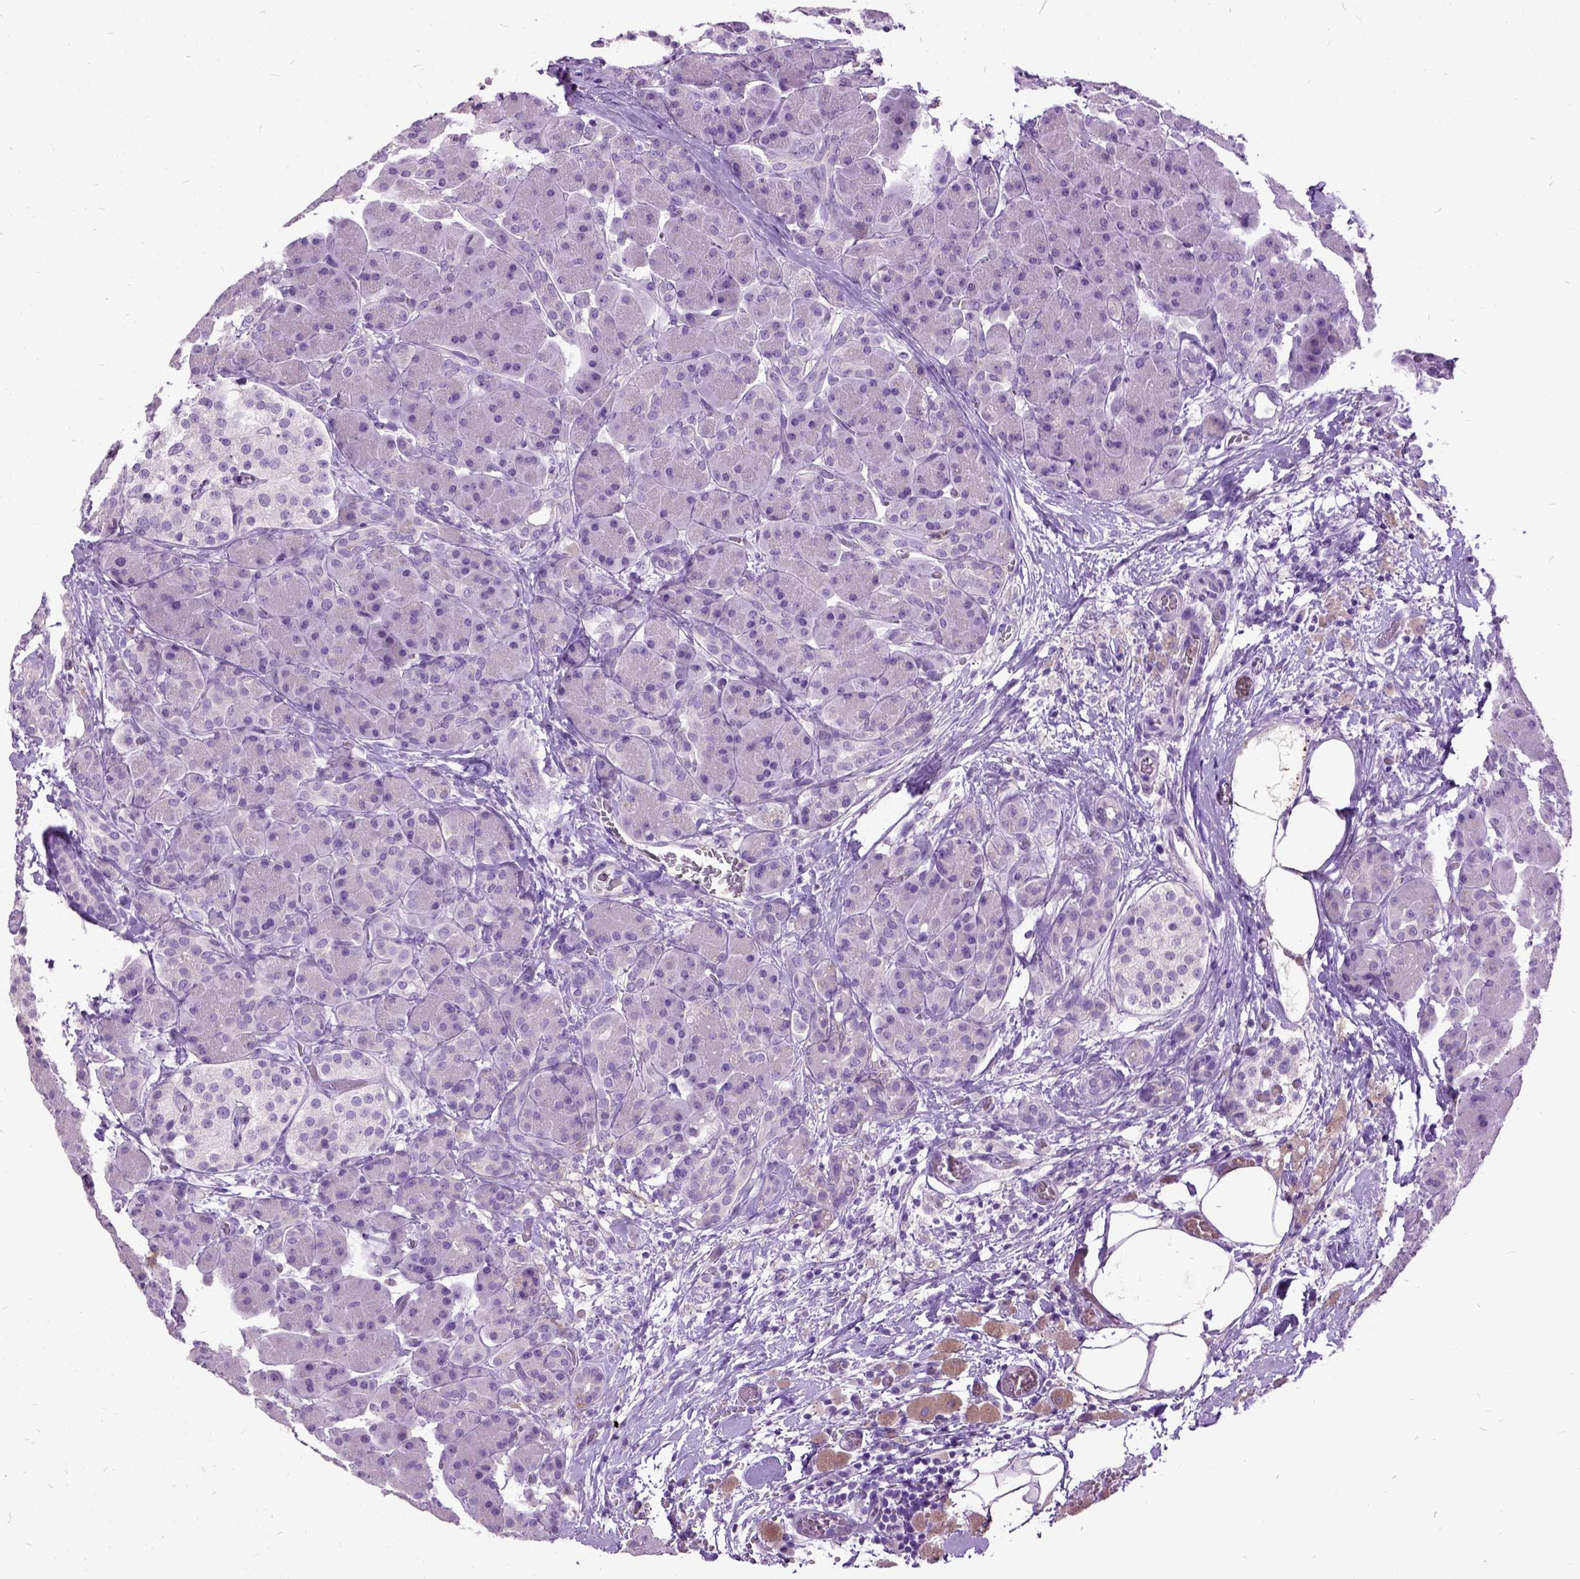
{"staining": {"intensity": "negative", "quantity": "none", "location": "none"}, "tissue": "pancreas", "cell_type": "Exocrine glandular cells", "image_type": "normal", "snomed": [{"axis": "morphology", "description": "Normal tissue, NOS"}, {"axis": "topography", "description": "Pancreas"}], "caption": "Protein analysis of normal pancreas reveals no significant positivity in exocrine glandular cells. (DAB IHC visualized using brightfield microscopy, high magnification).", "gene": "MME", "patient": {"sex": "male", "age": 55}}